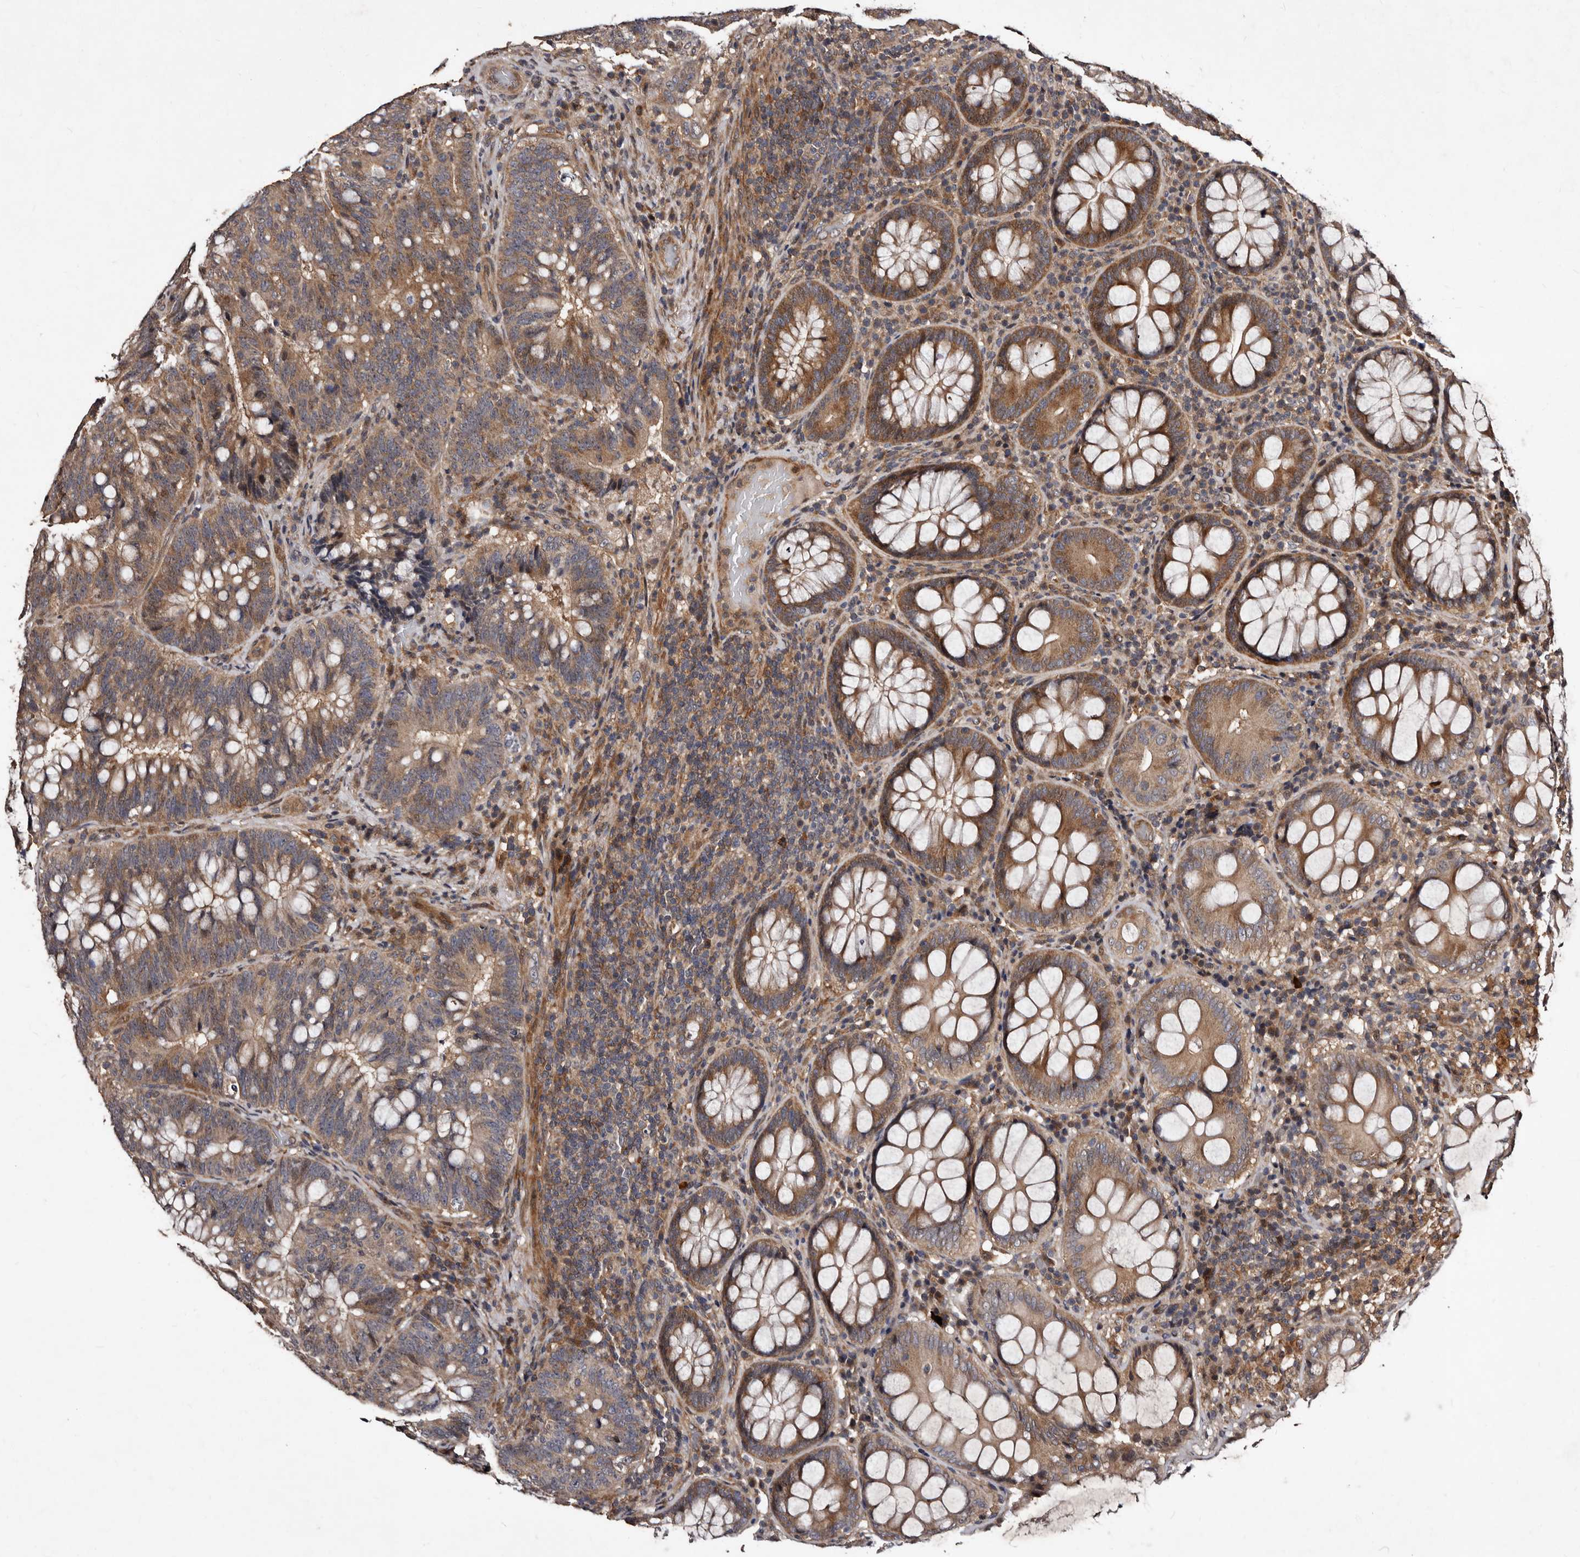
{"staining": {"intensity": "moderate", "quantity": "25%-75%", "location": "cytoplasmic/membranous"}, "tissue": "colorectal cancer", "cell_type": "Tumor cells", "image_type": "cancer", "snomed": [{"axis": "morphology", "description": "Adenocarcinoma, NOS"}, {"axis": "topography", "description": "Colon"}], "caption": "Protein expression analysis of human colorectal adenocarcinoma reveals moderate cytoplasmic/membranous staining in about 25%-75% of tumor cells. (brown staining indicates protein expression, while blue staining denotes nuclei).", "gene": "MKRN3", "patient": {"sex": "female", "age": 66}}